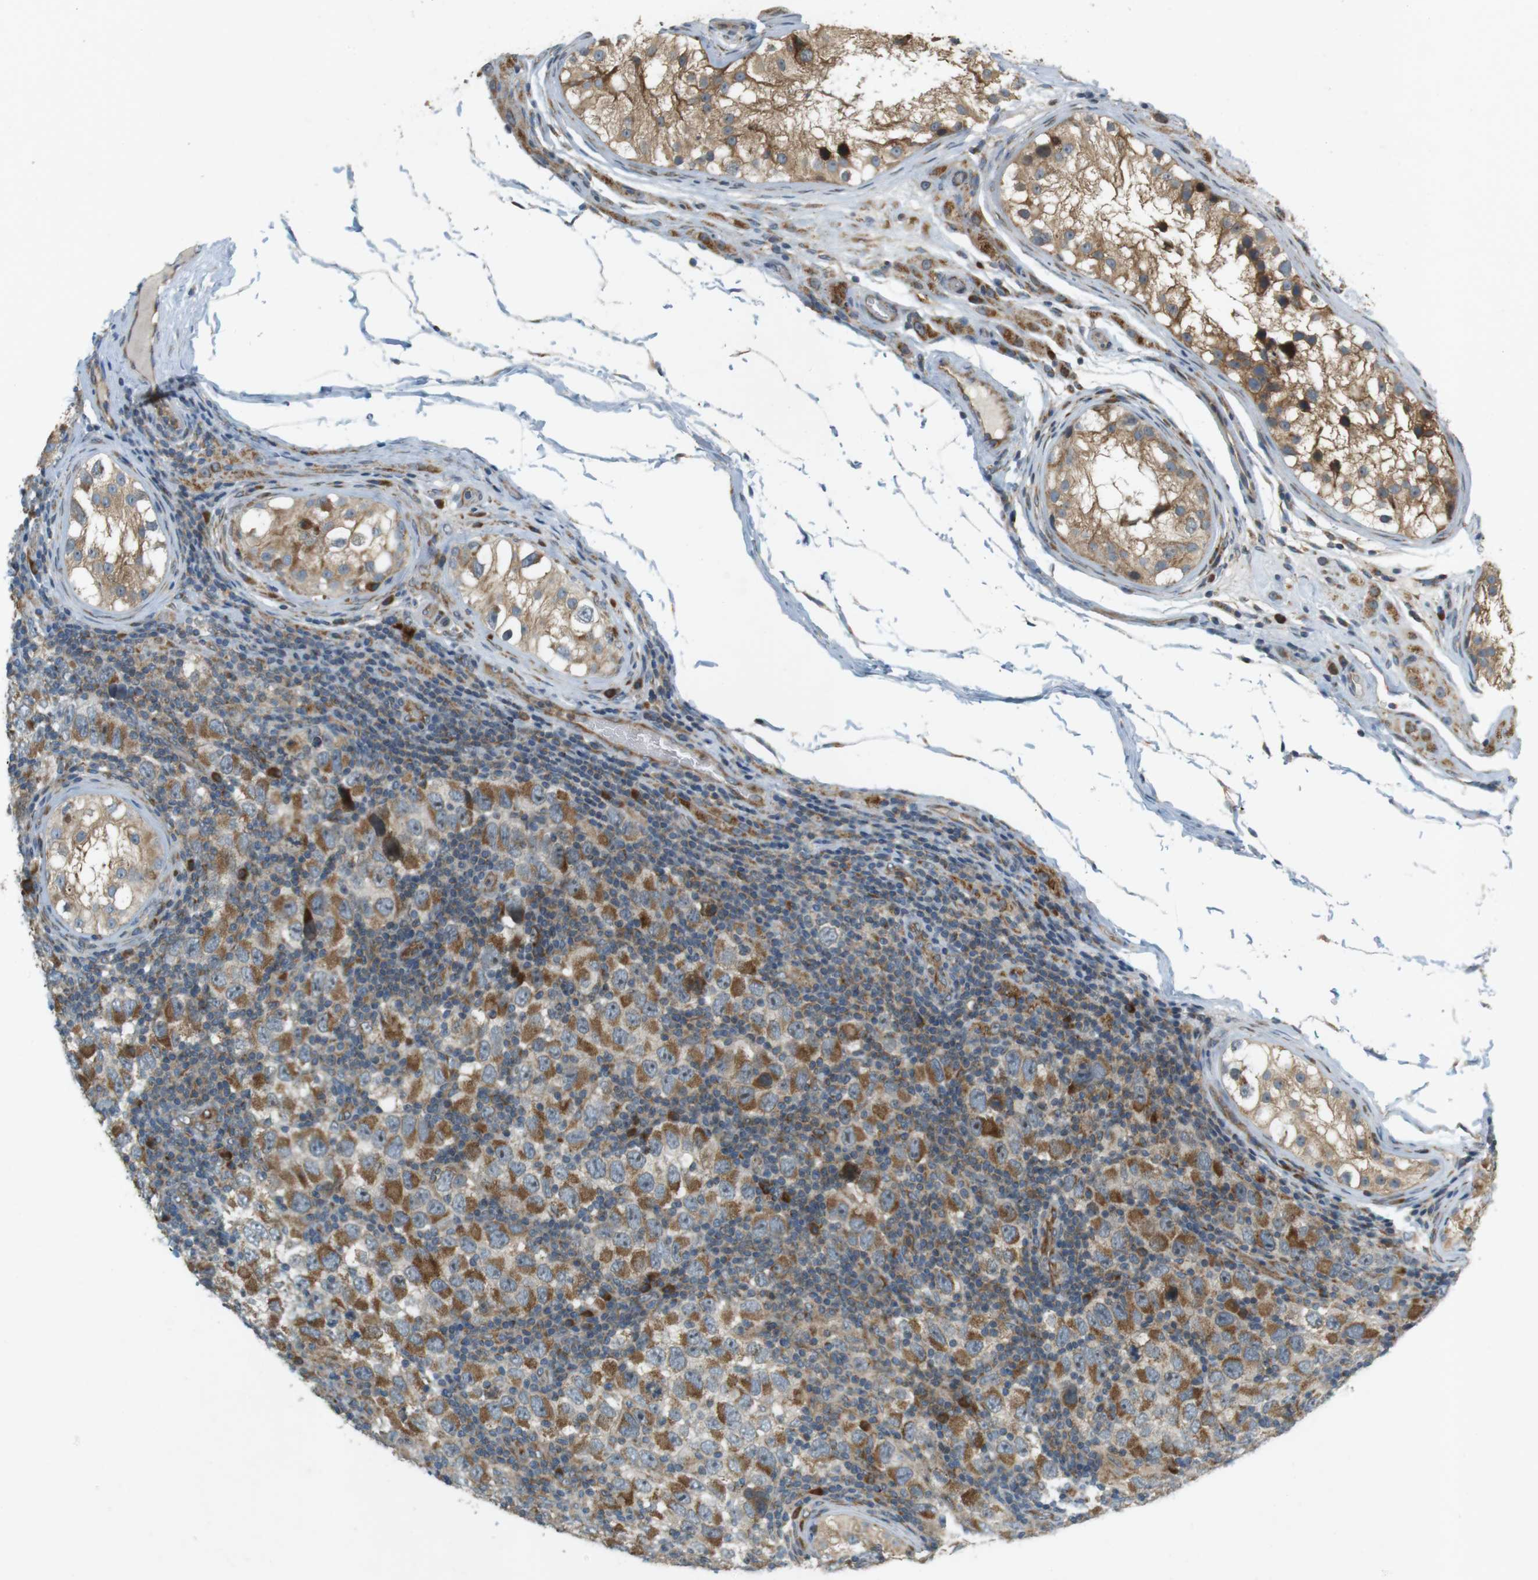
{"staining": {"intensity": "moderate", "quantity": ">75%", "location": "cytoplasmic/membranous"}, "tissue": "testis cancer", "cell_type": "Tumor cells", "image_type": "cancer", "snomed": [{"axis": "morphology", "description": "Carcinoma, Embryonal, NOS"}, {"axis": "topography", "description": "Testis"}], "caption": "Immunohistochemical staining of human testis embryonal carcinoma reveals medium levels of moderate cytoplasmic/membranous protein positivity in approximately >75% of tumor cells.", "gene": "SLC41A1", "patient": {"sex": "male", "age": 21}}